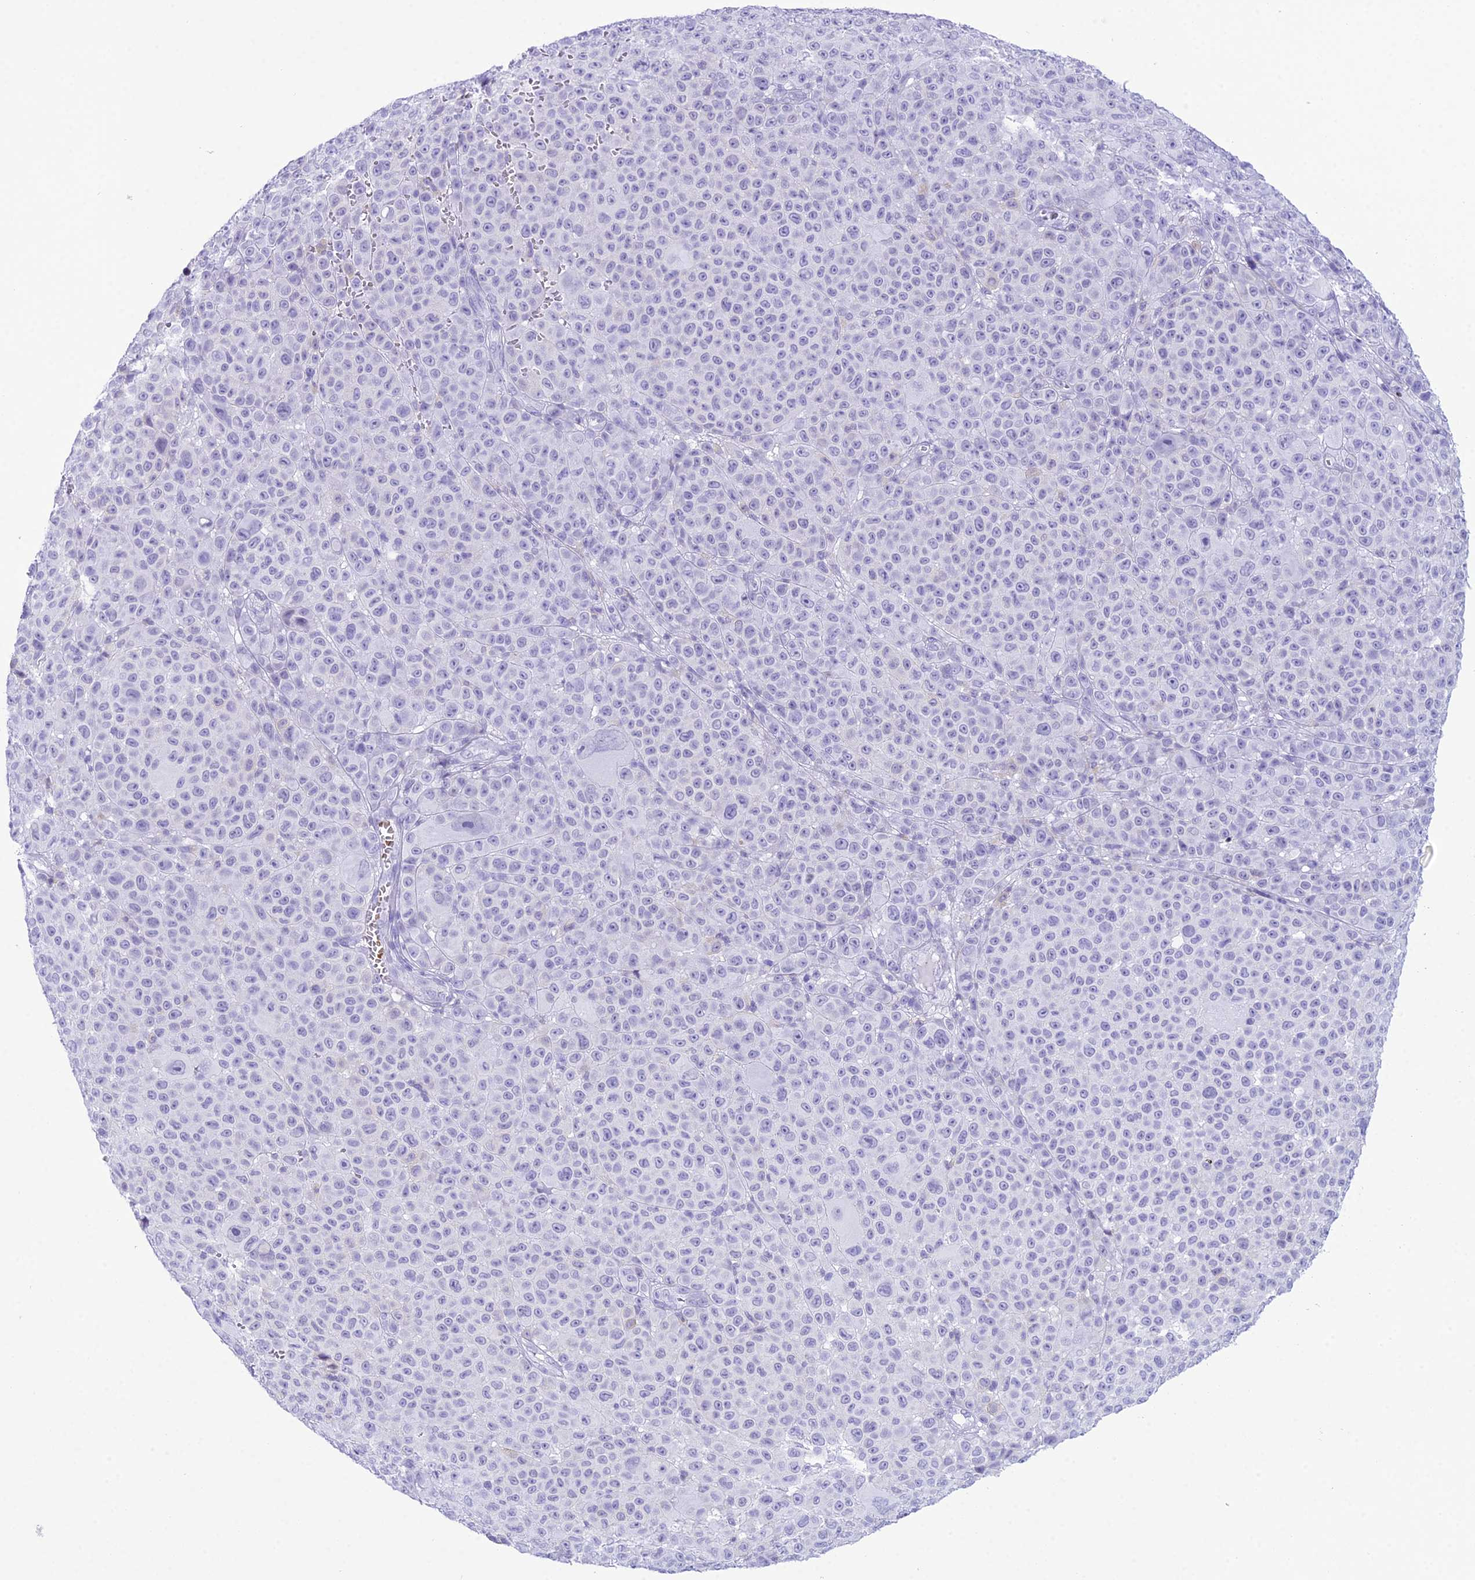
{"staining": {"intensity": "negative", "quantity": "none", "location": "none"}, "tissue": "melanoma", "cell_type": "Tumor cells", "image_type": "cancer", "snomed": [{"axis": "morphology", "description": "Malignant melanoma, NOS"}, {"axis": "topography", "description": "Skin"}], "caption": "An immunohistochemistry (IHC) photomicrograph of malignant melanoma is shown. There is no staining in tumor cells of malignant melanoma. (DAB IHC visualized using brightfield microscopy, high magnification).", "gene": "RNPS1", "patient": {"sex": "female", "age": 94}}